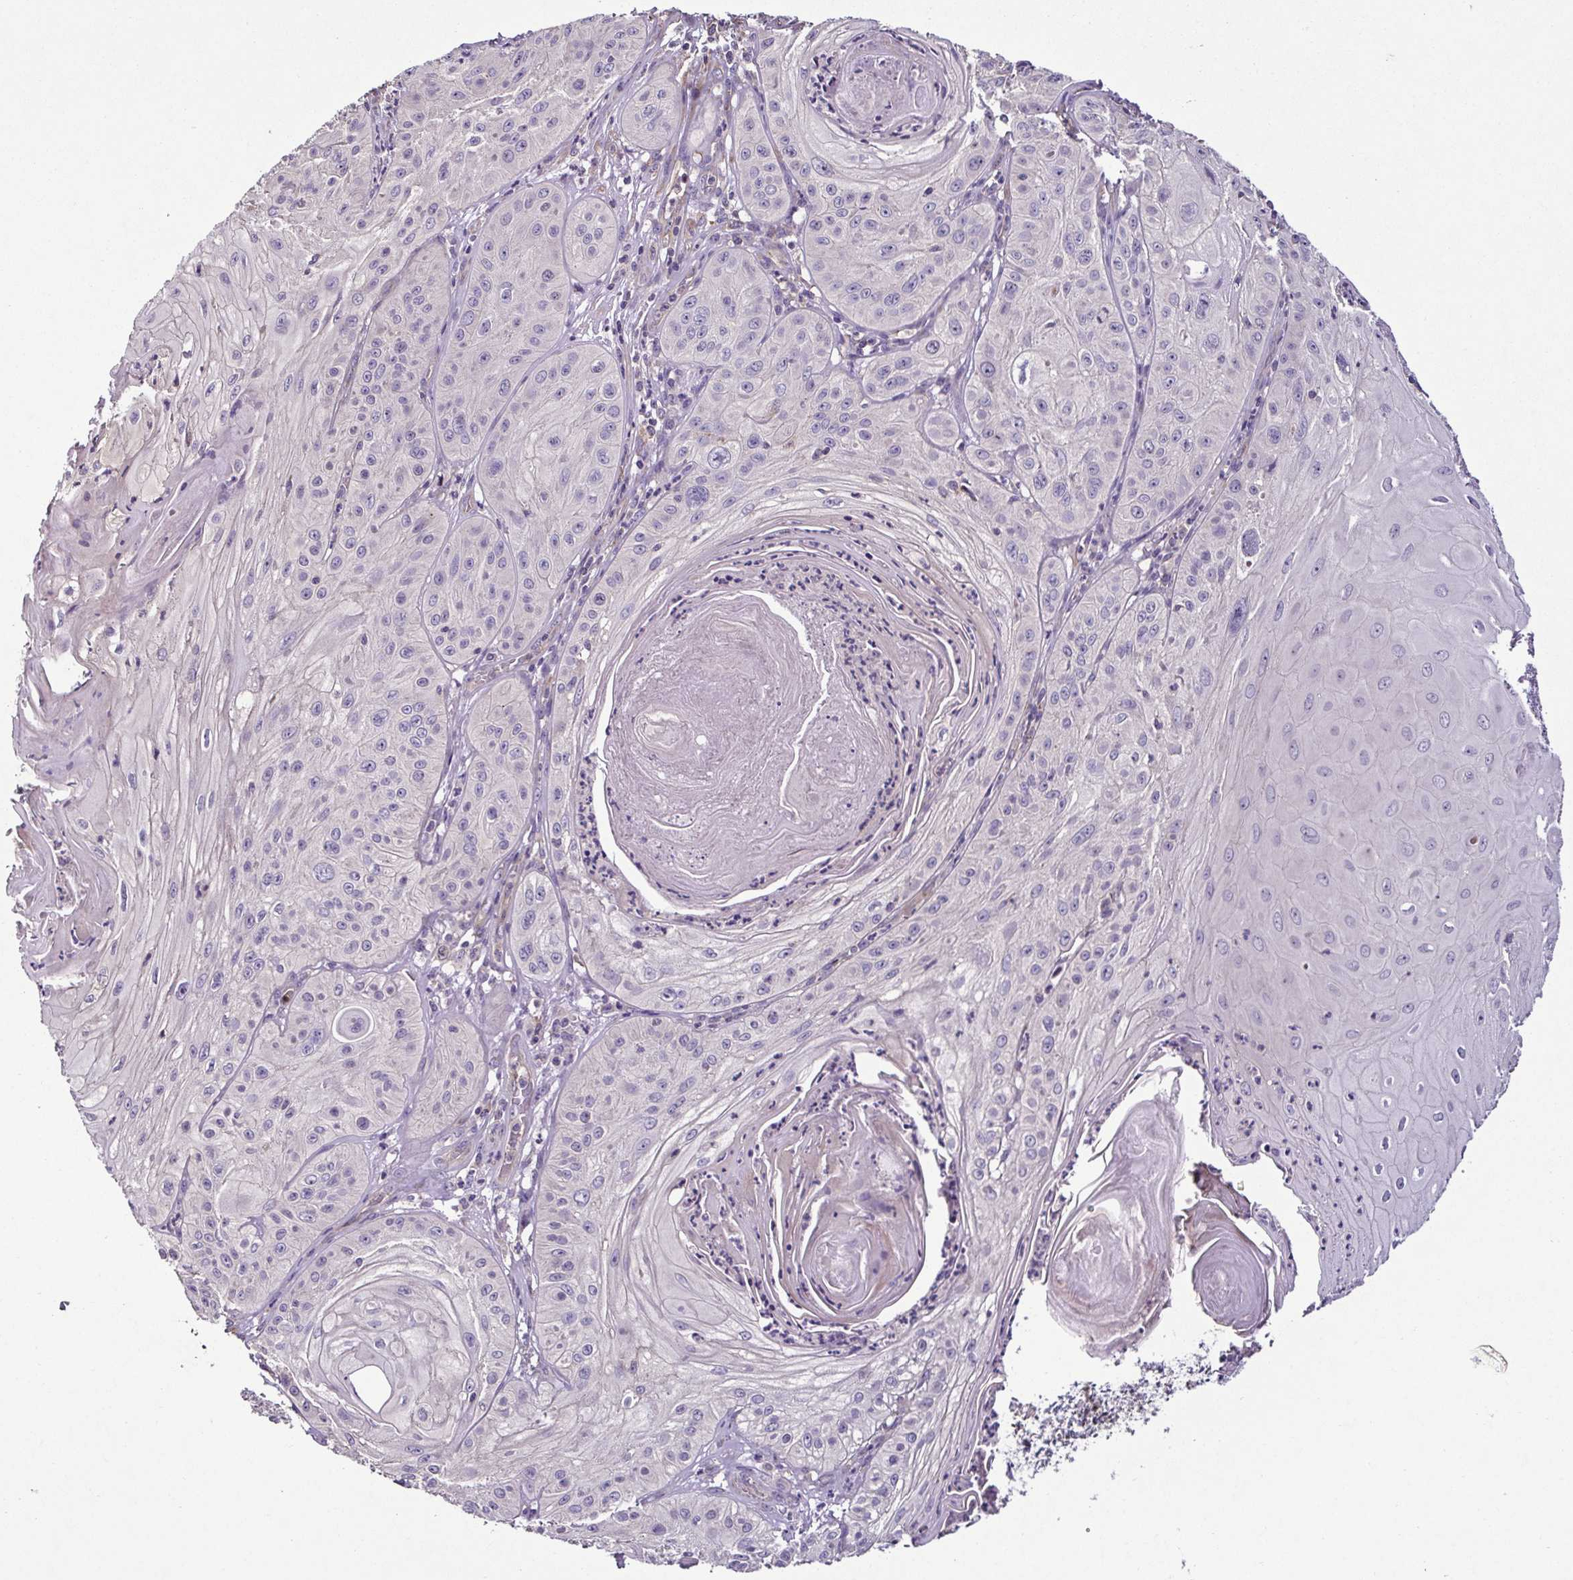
{"staining": {"intensity": "negative", "quantity": "none", "location": "none"}, "tissue": "skin cancer", "cell_type": "Tumor cells", "image_type": "cancer", "snomed": [{"axis": "morphology", "description": "Squamous cell carcinoma, NOS"}, {"axis": "topography", "description": "Skin"}], "caption": "There is no significant staining in tumor cells of skin cancer (squamous cell carcinoma).", "gene": "LMOD2", "patient": {"sex": "male", "age": 85}}